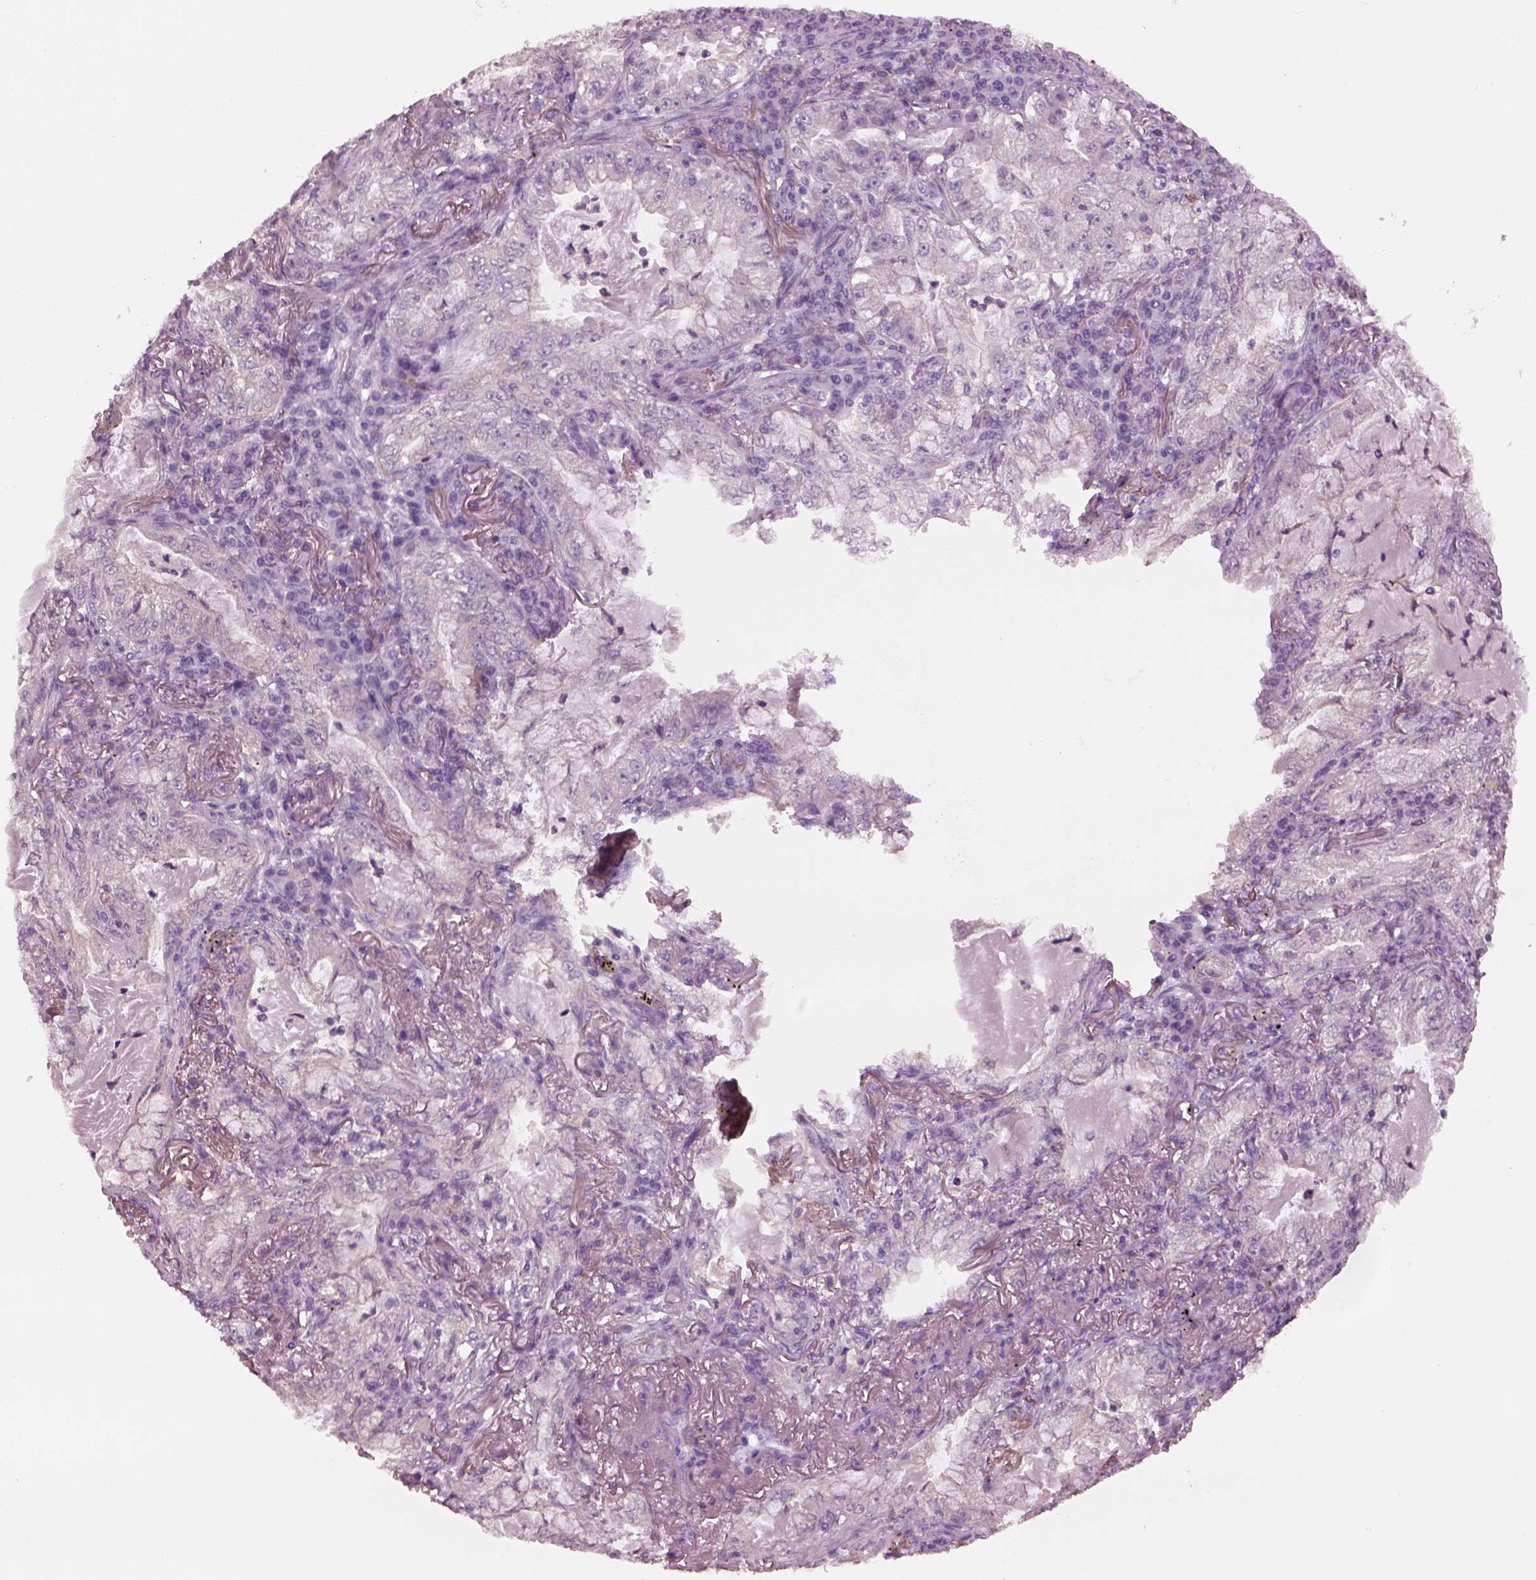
{"staining": {"intensity": "negative", "quantity": "none", "location": "none"}, "tissue": "lung cancer", "cell_type": "Tumor cells", "image_type": "cancer", "snomed": [{"axis": "morphology", "description": "Adenocarcinoma, NOS"}, {"axis": "topography", "description": "Lung"}], "caption": "A photomicrograph of lung cancer stained for a protein shows no brown staining in tumor cells.", "gene": "SHTN1", "patient": {"sex": "female", "age": 73}}